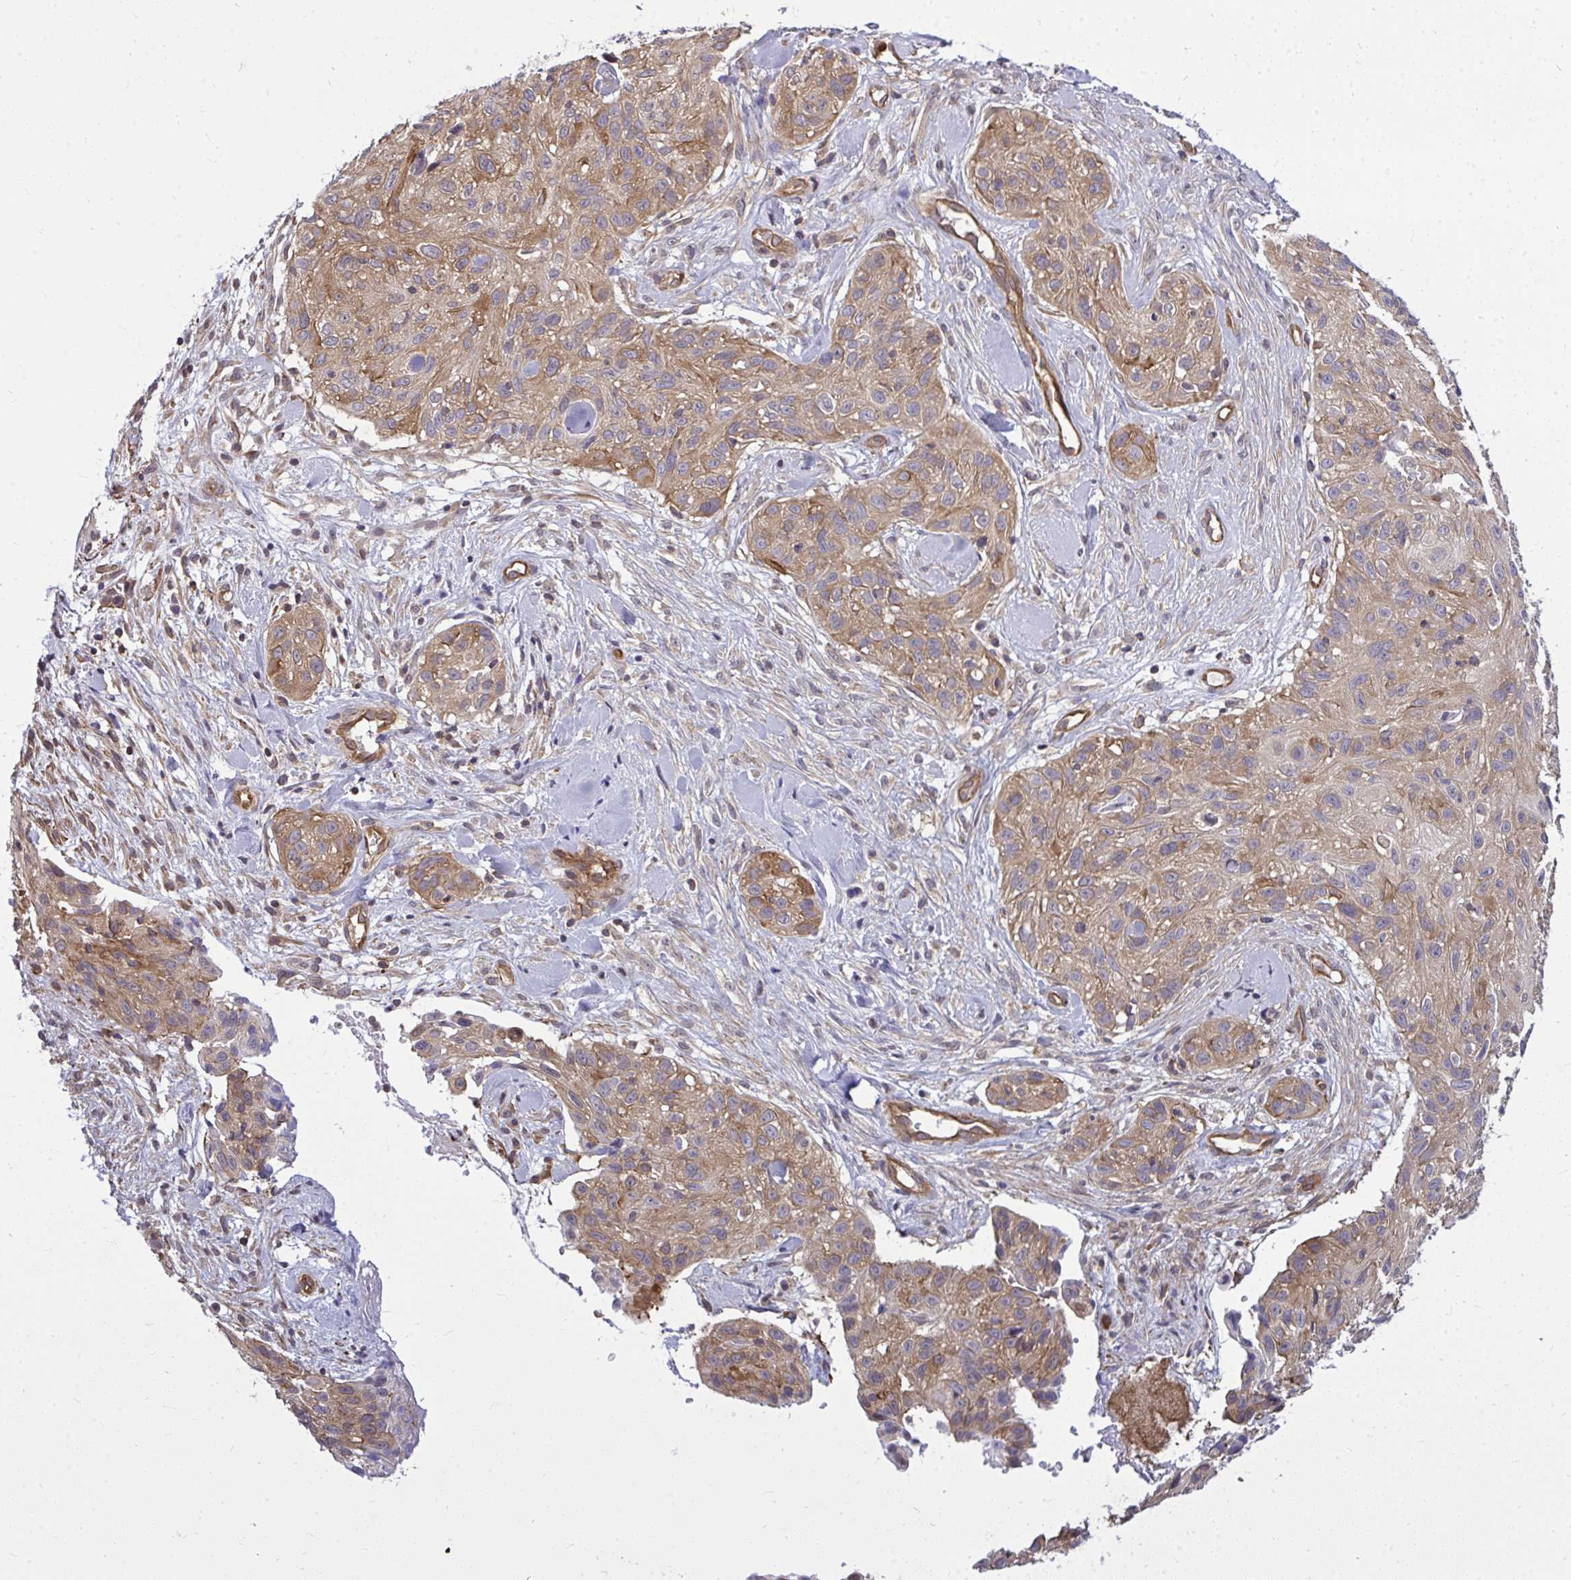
{"staining": {"intensity": "moderate", "quantity": ">75%", "location": "cytoplasmic/membranous"}, "tissue": "skin cancer", "cell_type": "Tumor cells", "image_type": "cancer", "snomed": [{"axis": "morphology", "description": "Squamous cell carcinoma, NOS"}, {"axis": "topography", "description": "Skin"}], "caption": "Skin cancer (squamous cell carcinoma) tissue exhibits moderate cytoplasmic/membranous positivity in approximately >75% of tumor cells, visualized by immunohistochemistry.", "gene": "FUT10", "patient": {"sex": "male", "age": 82}}